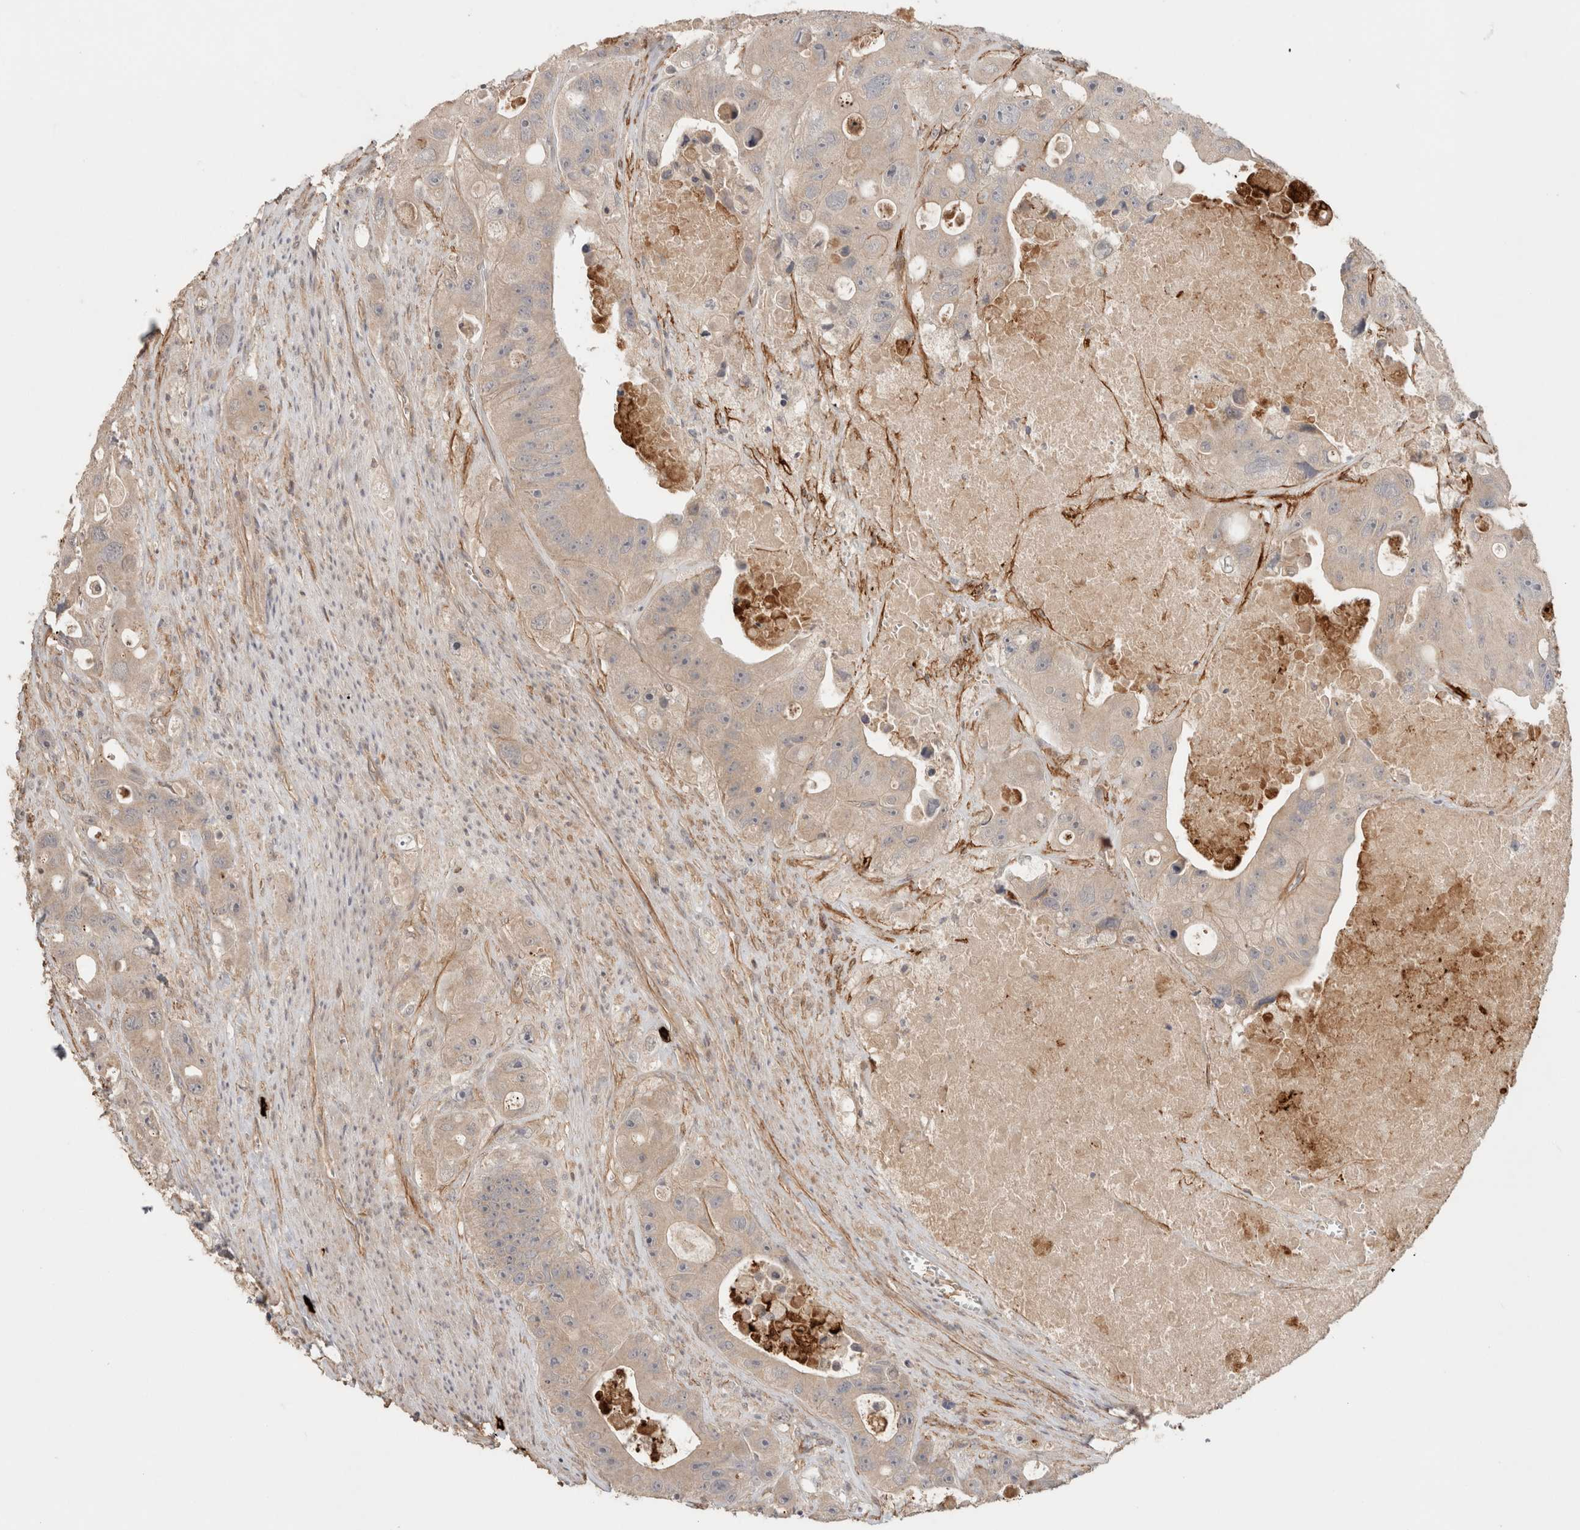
{"staining": {"intensity": "negative", "quantity": "none", "location": "none"}, "tissue": "colorectal cancer", "cell_type": "Tumor cells", "image_type": "cancer", "snomed": [{"axis": "morphology", "description": "Adenocarcinoma, NOS"}, {"axis": "topography", "description": "Colon"}], "caption": "The micrograph shows no significant expression in tumor cells of colorectal cancer.", "gene": "HSPG2", "patient": {"sex": "female", "age": 46}}